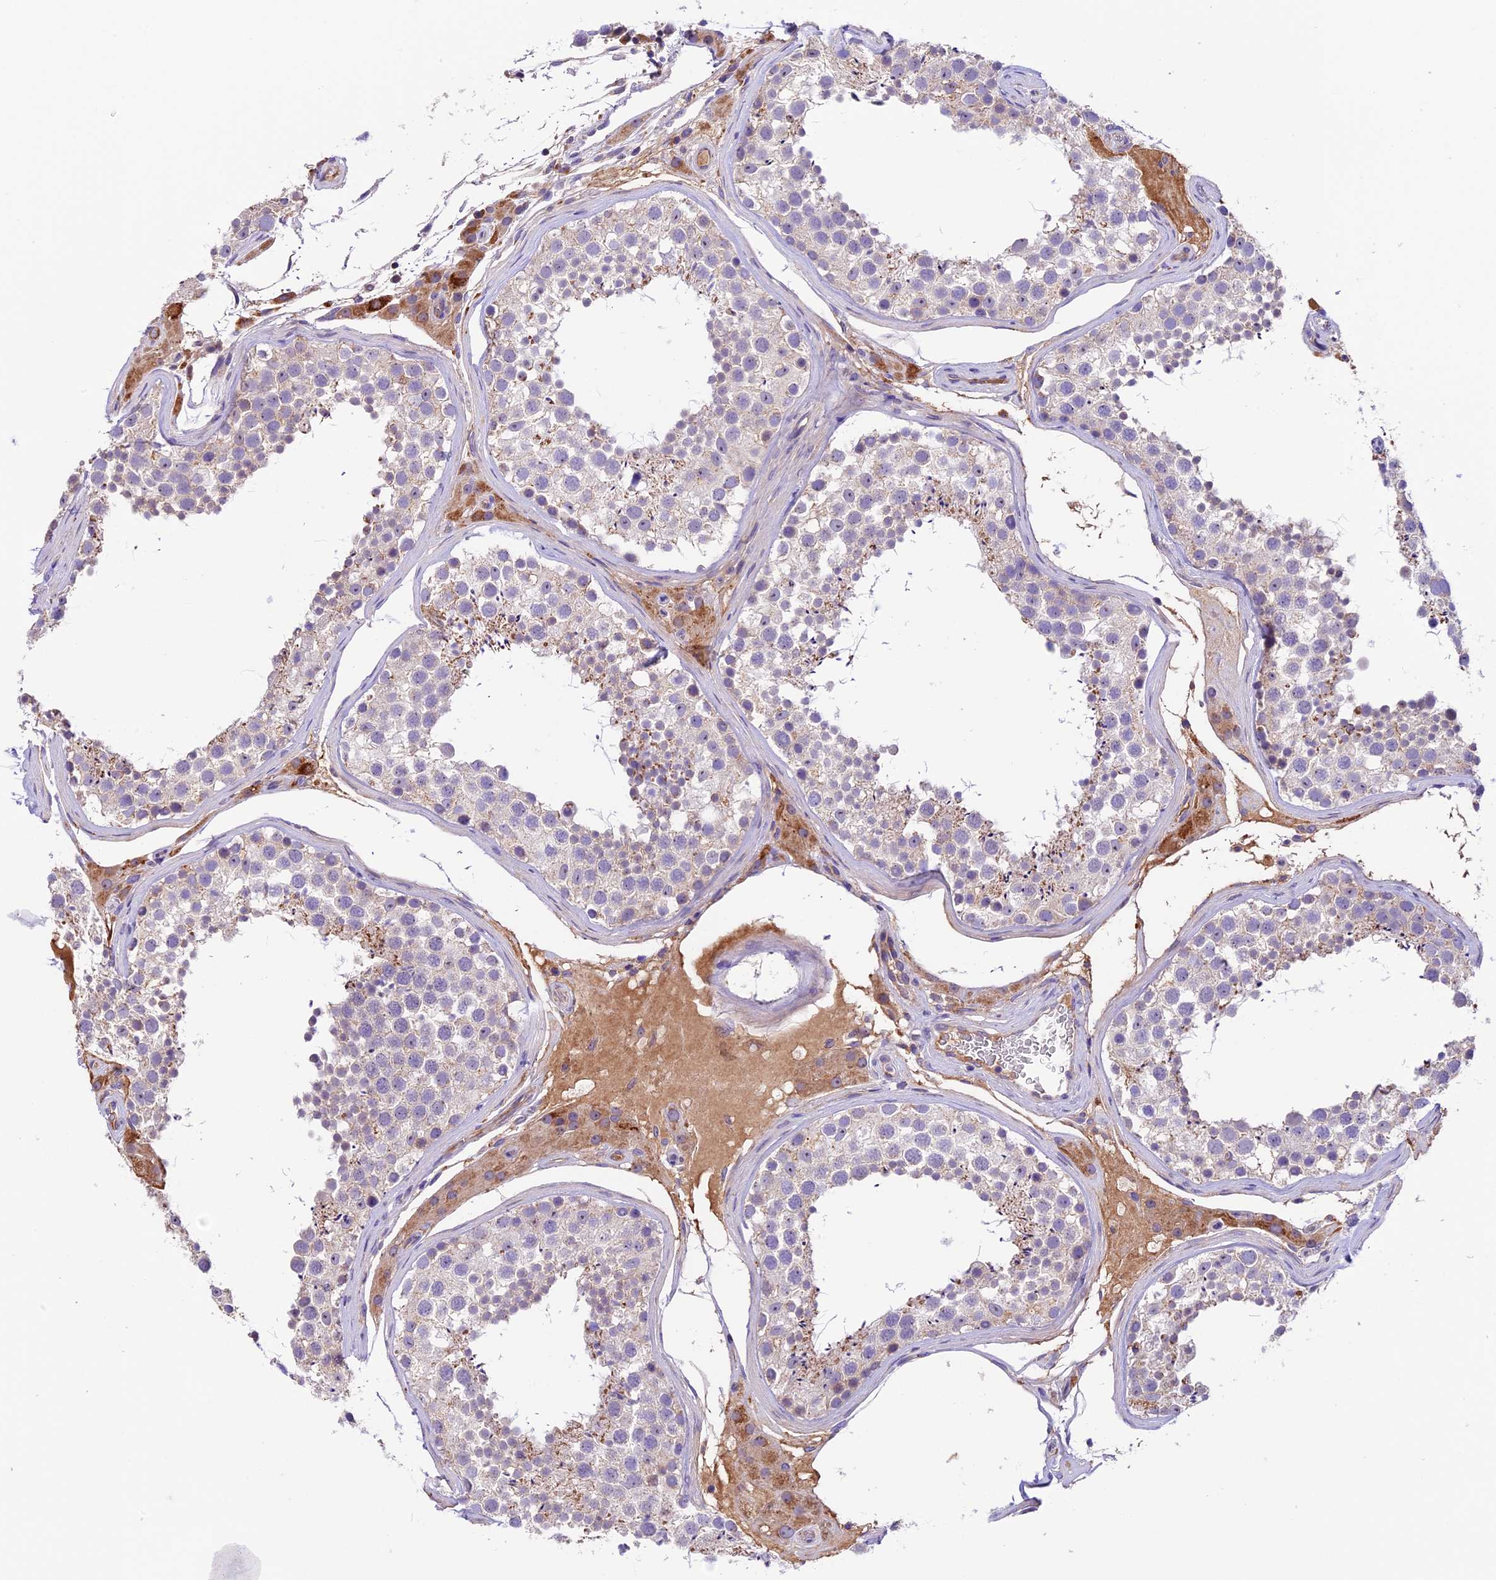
{"staining": {"intensity": "moderate", "quantity": "<25%", "location": "cytoplasmic/membranous"}, "tissue": "testis", "cell_type": "Cells in seminiferous ducts", "image_type": "normal", "snomed": [{"axis": "morphology", "description": "Normal tissue, NOS"}, {"axis": "topography", "description": "Testis"}], "caption": "A brown stain labels moderate cytoplasmic/membranous expression of a protein in cells in seminiferous ducts of unremarkable human testis.", "gene": "METTL22", "patient": {"sex": "male", "age": 46}}